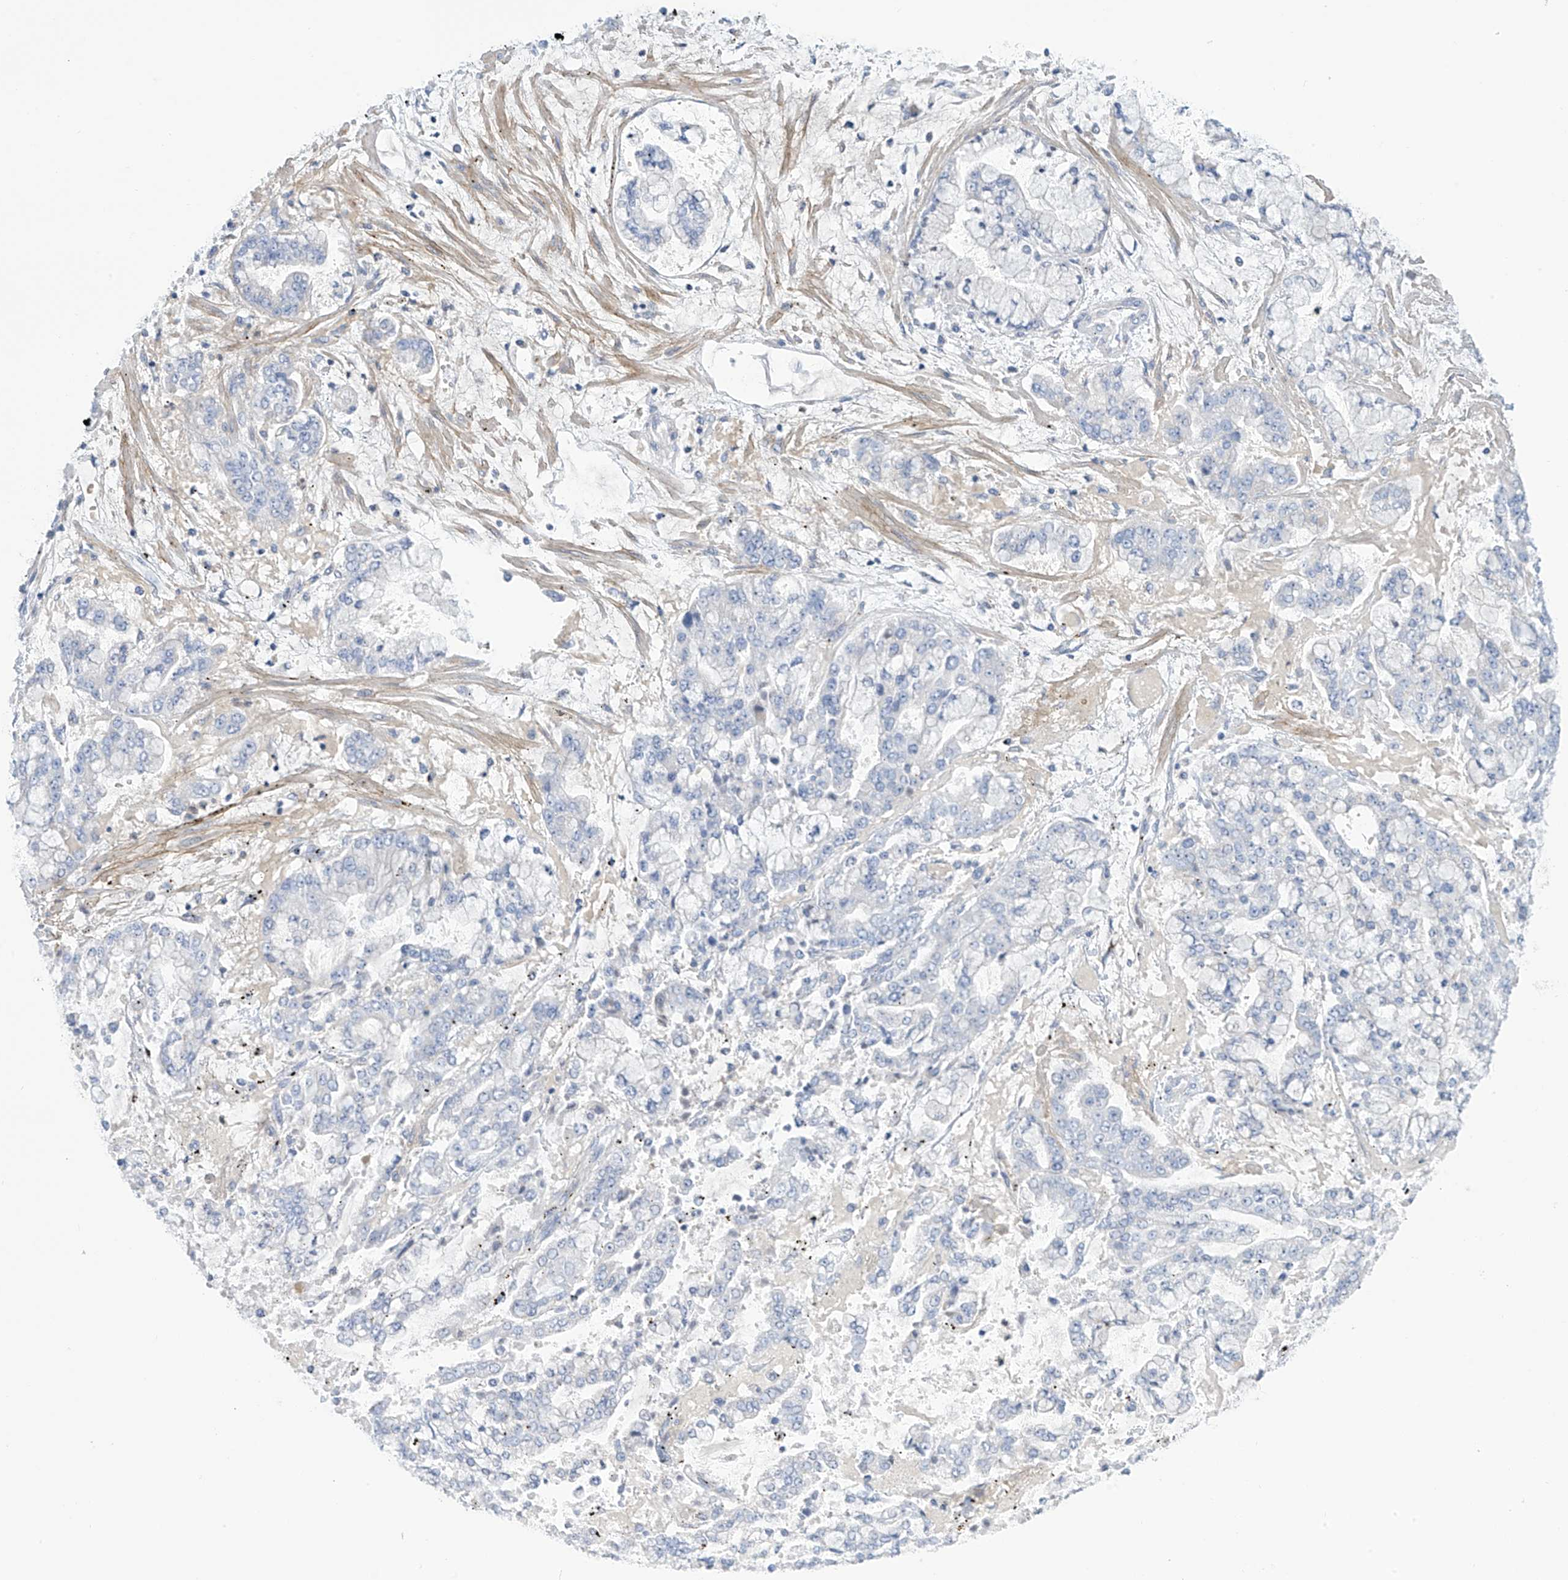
{"staining": {"intensity": "negative", "quantity": "none", "location": "none"}, "tissue": "stomach cancer", "cell_type": "Tumor cells", "image_type": "cancer", "snomed": [{"axis": "morphology", "description": "Normal tissue, NOS"}, {"axis": "morphology", "description": "Adenocarcinoma, NOS"}, {"axis": "topography", "description": "Stomach, upper"}, {"axis": "topography", "description": "Stomach"}], "caption": "Immunohistochemistry photomicrograph of human stomach cancer (adenocarcinoma) stained for a protein (brown), which shows no staining in tumor cells.", "gene": "FABP2", "patient": {"sex": "male", "age": 76}}